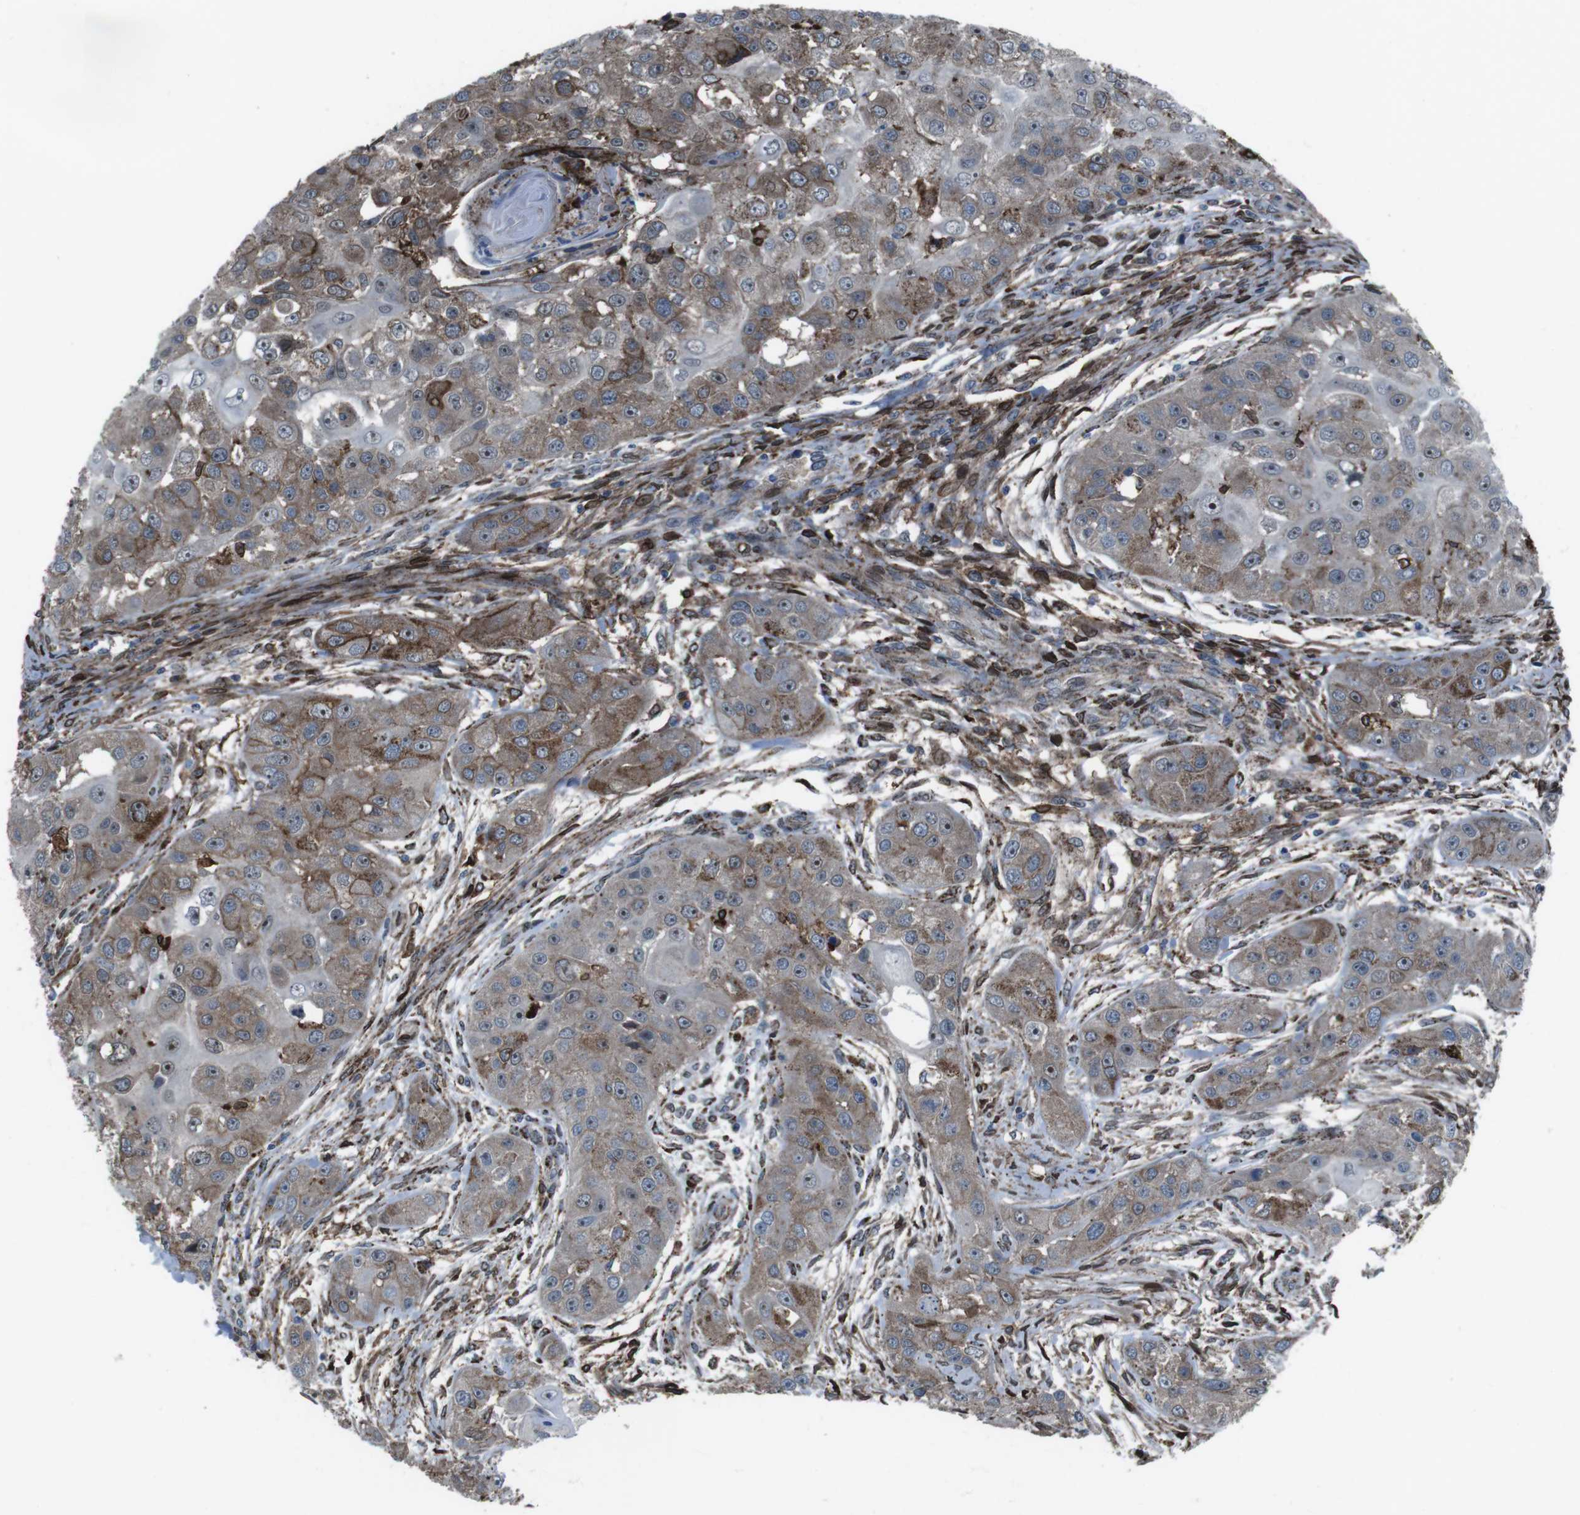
{"staining": {"intensity": "moderate", "quantity": "25%-75%", "location": "cytoplasmic/membranous"}, "tissue": "head and neck cancer", "cell_type": "Tumor cells", "image_type": "cancer", "snomed": [{"axis": "morphology", "description": "Normal tissue, NOS"}, {"axis": "morphology", "description": "Squamous cell carcinoma, NOS"}, {"axis": "topography", "description": "Skeletal muscle"}, {"axis": "topography", "description": "Head-Neck"}], "caption": "Brown immunohistochemical staining in human head and neck cancer (squamous cell carcinoma) displays moderate cytoplasmic/membranous staining in approximately 25%-75% of tumor cells. (DAB (3,3'-diaminobenzidine) IHC, brown staining for protein, blue staining for nuclei).", "gene": "GDF10", "patient": {"sex": "male", "age": 51}}